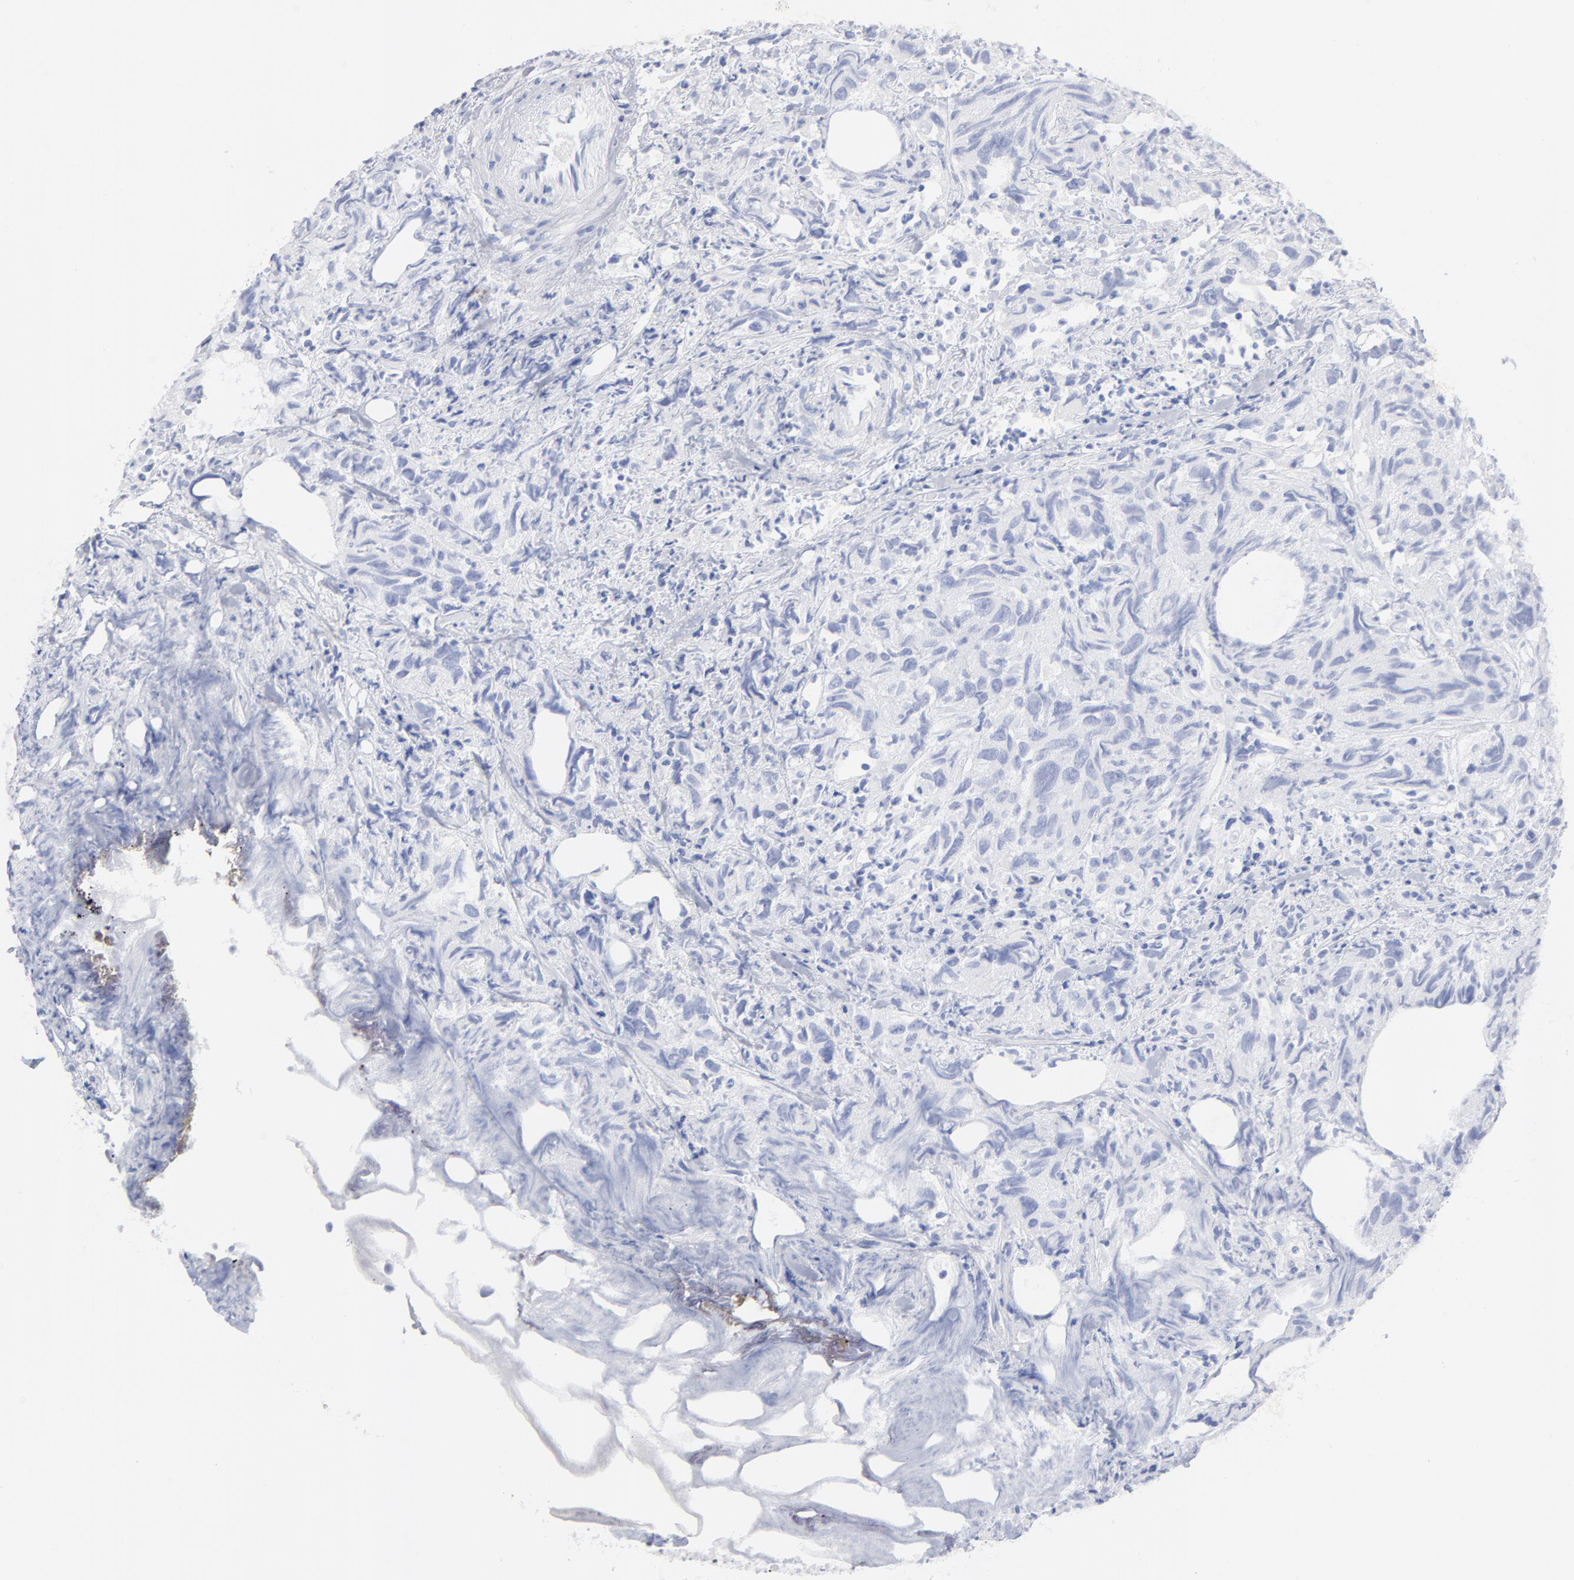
{"staining": {"intensity": "negative", "quantity": "none", "location": "none"}, "tissue": "urothelial cancer", "cell_type": "Tumor cells", "image_type": "cancer", "snomed": [{"axis": "morphology", "description": "Urothelial carcinoma, High grade"}, {"axis": "topography", "description": "Urinary bladder"}], "caption": "Immunohistochemical staining of high-grade urothelial carcinoma demonstrates no significant expression in tumor cells.", "gene": "ARG1", "patient": {"sex": "female", "age": 75}}